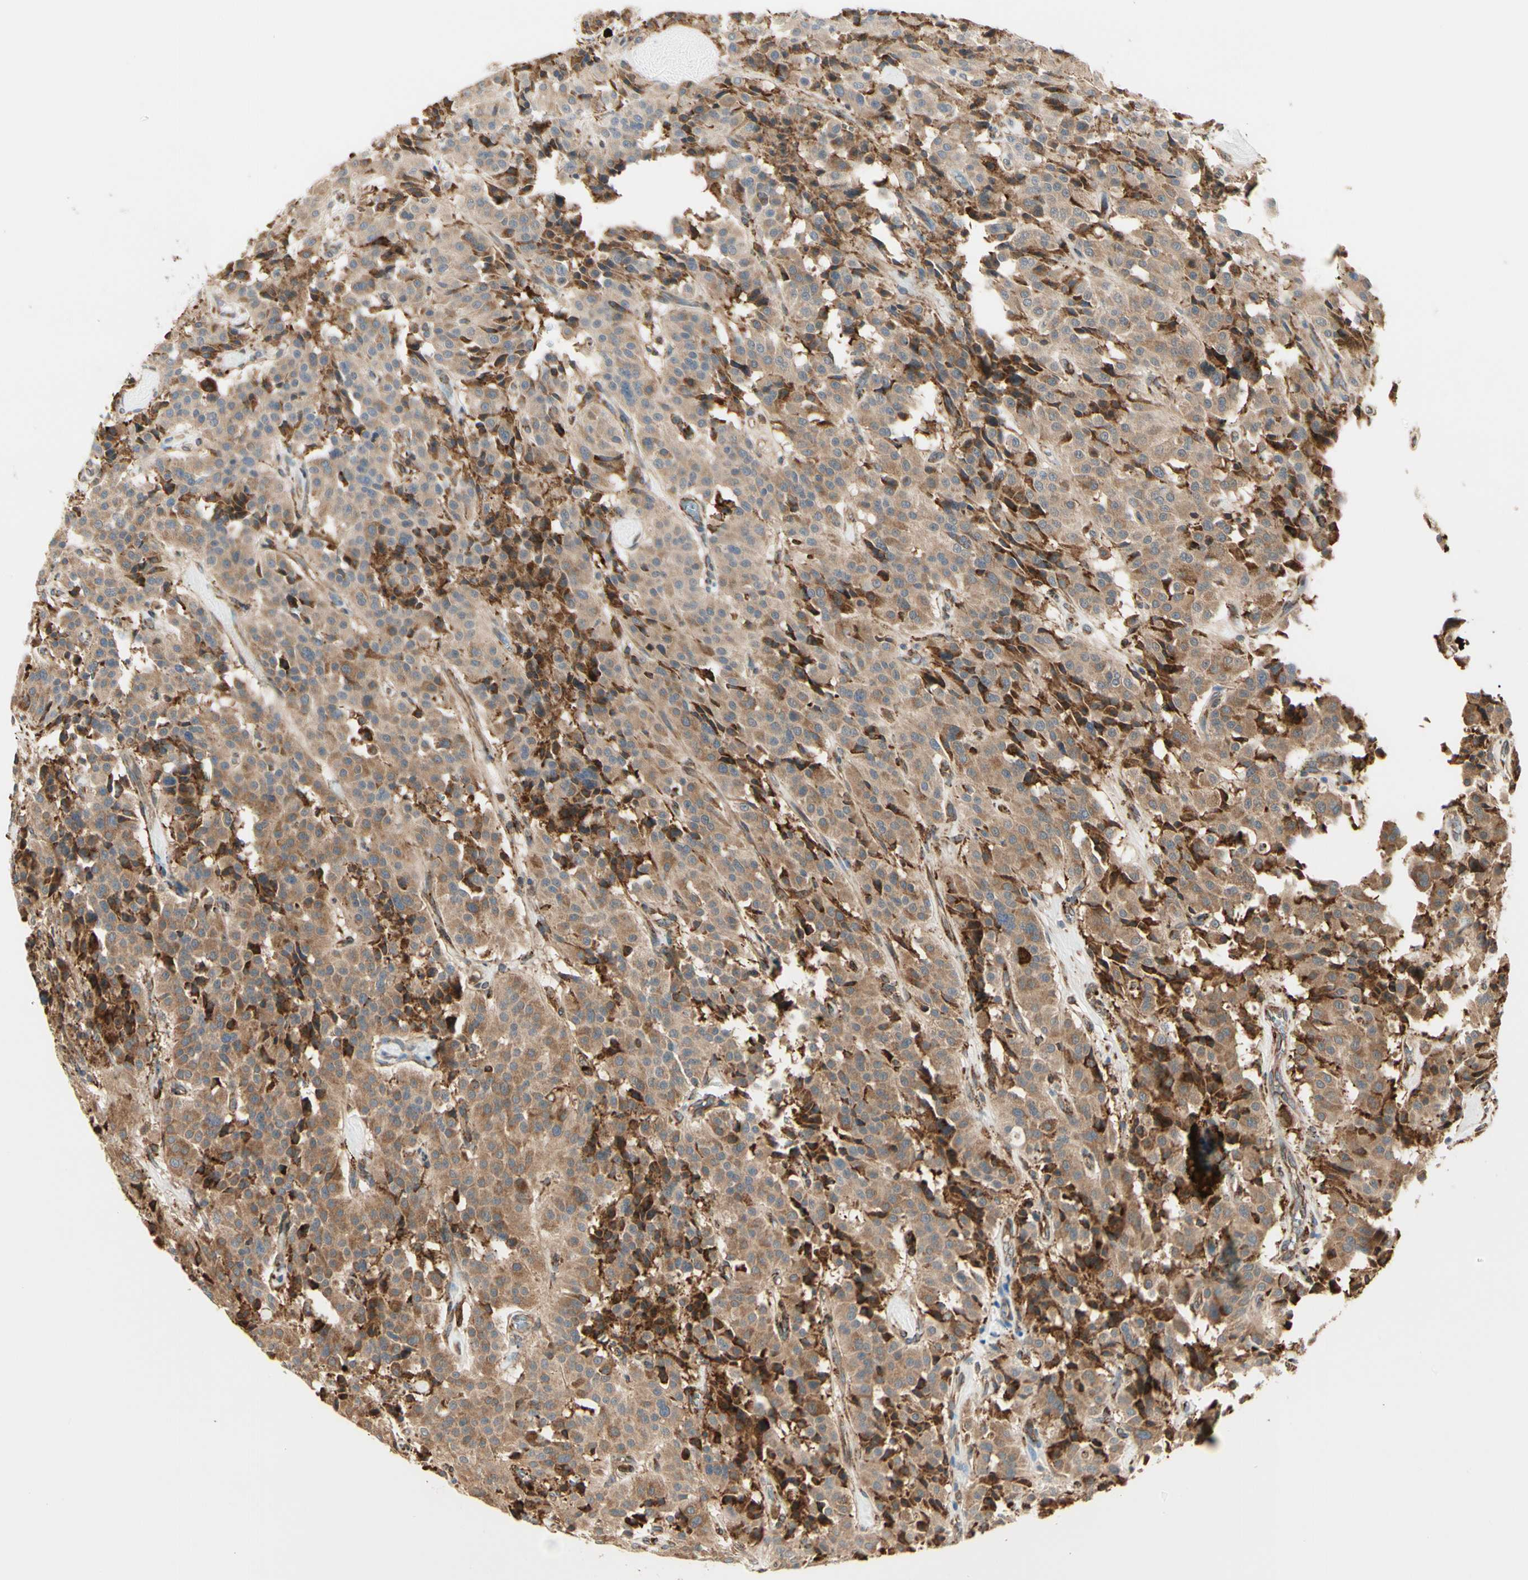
{"staining": {"intensity": "moderate", "quantity": ">75%", "location": "cytoplasmic/membranous"}, "tissue": "carcinoid", "cell_type": "Tumor cells", "image_type": "cancer", "snomed": [{"axis": "morphology", "description": "Carcinoid, malignant, NOS"}, {"axis": "topography", "description": "Lung"}], "caption": "Protein expression by immunohistochemistry shows moderate cytoplasmic/membranous positivity in approximately >75% of tumor cells in carcinoid.", "gene": "HSP90B1", "patient": {"sex": "male", "age": 30}}